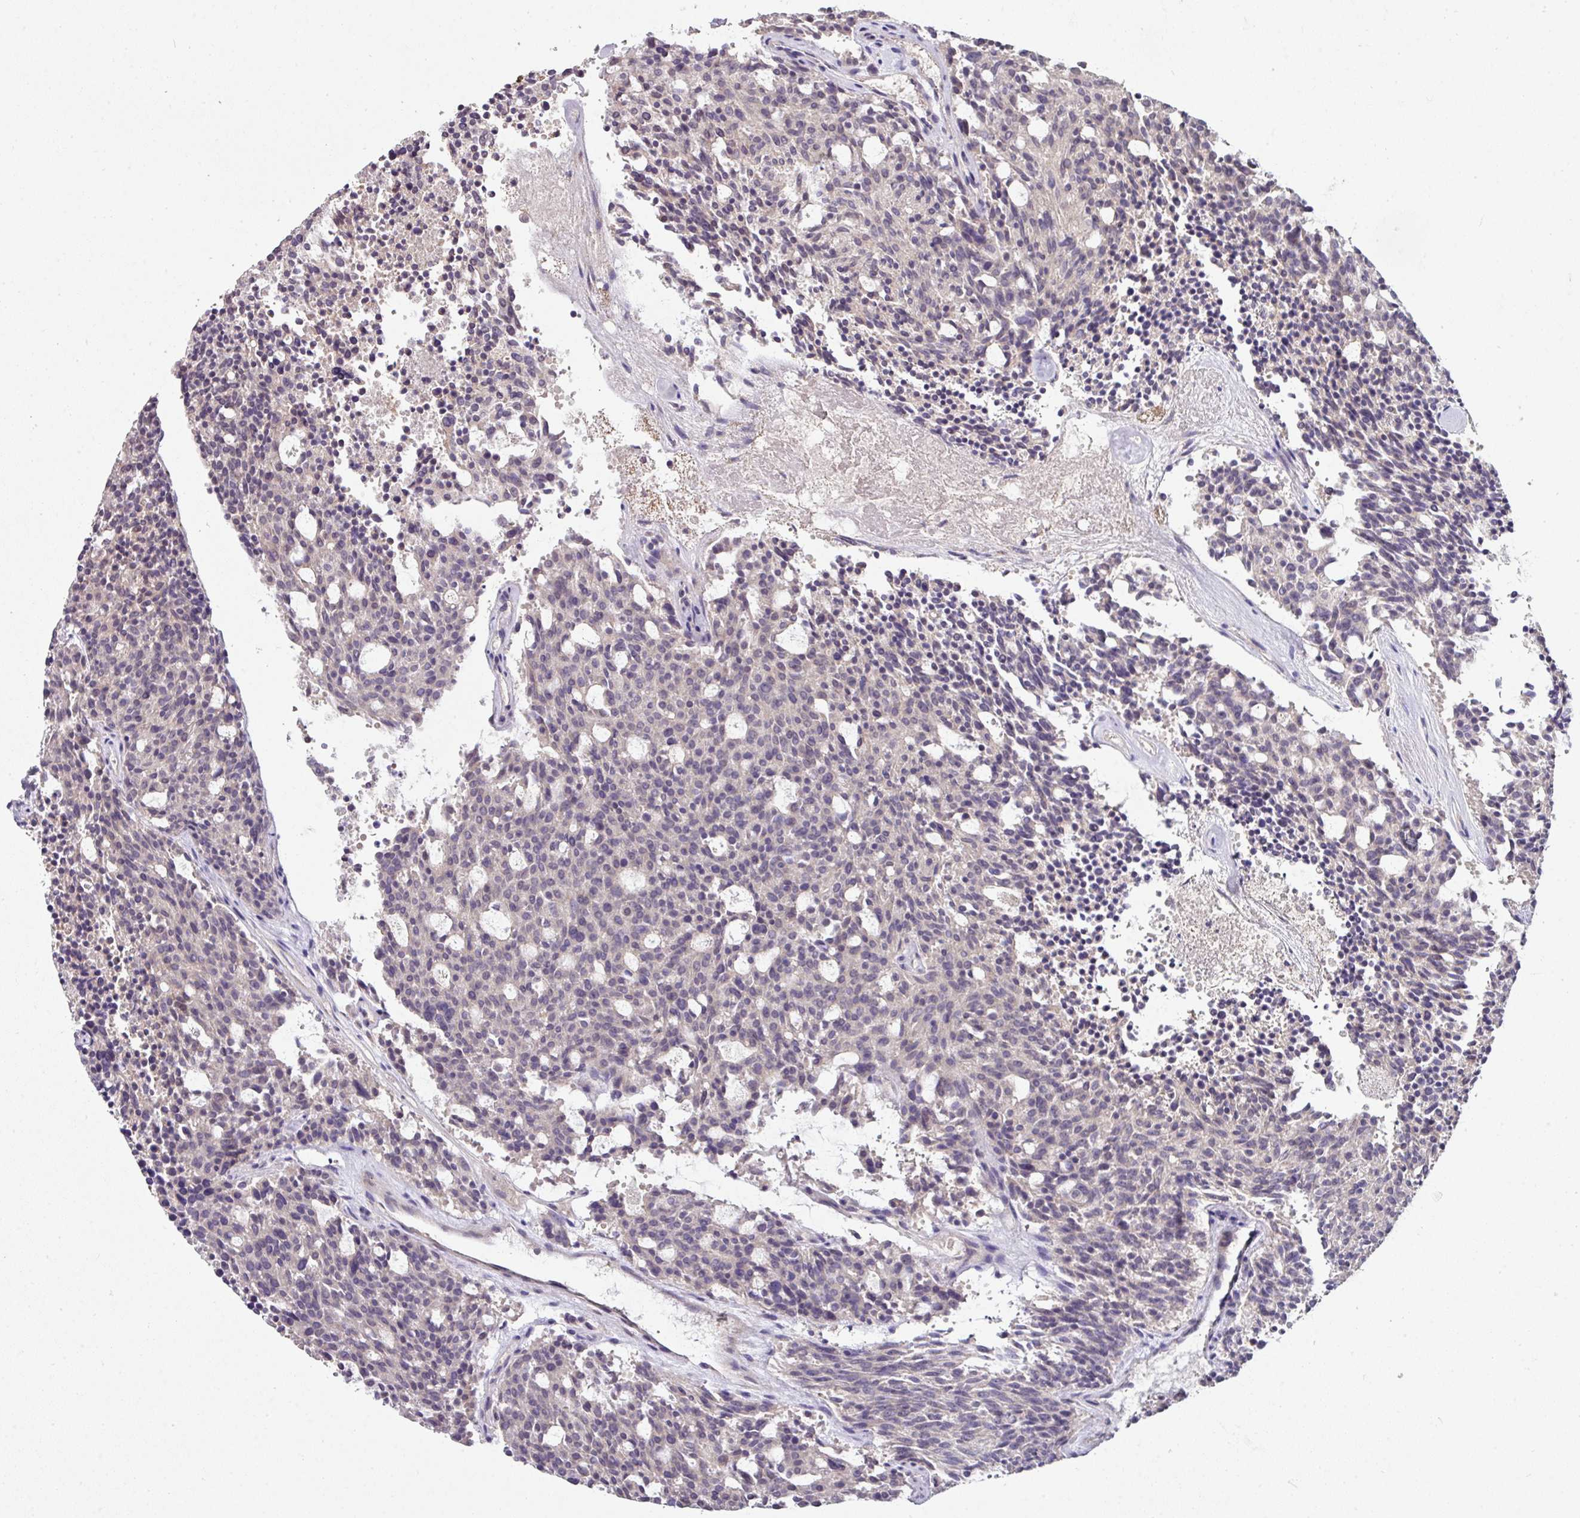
{"staining": {"intensity": "negative", "quantity": "none", "location": "none"}, "tissue": "carcinoid", "cell_type": "Tumor cells", "image_type": "cancer", "snomed": [{"axis": "morphology", "description": "Carcinoid, malignant, NOS"}, {"axis": "topography", "description": "Pancreas"}], "caption": "A micrograph of carcinoid stained for a protein shows no brown staining in tumor cells. (IHC, brightfield microscopy, high magnification).", "gene": "AEBP2", "patient": {"sex": "female", "age": 54}}